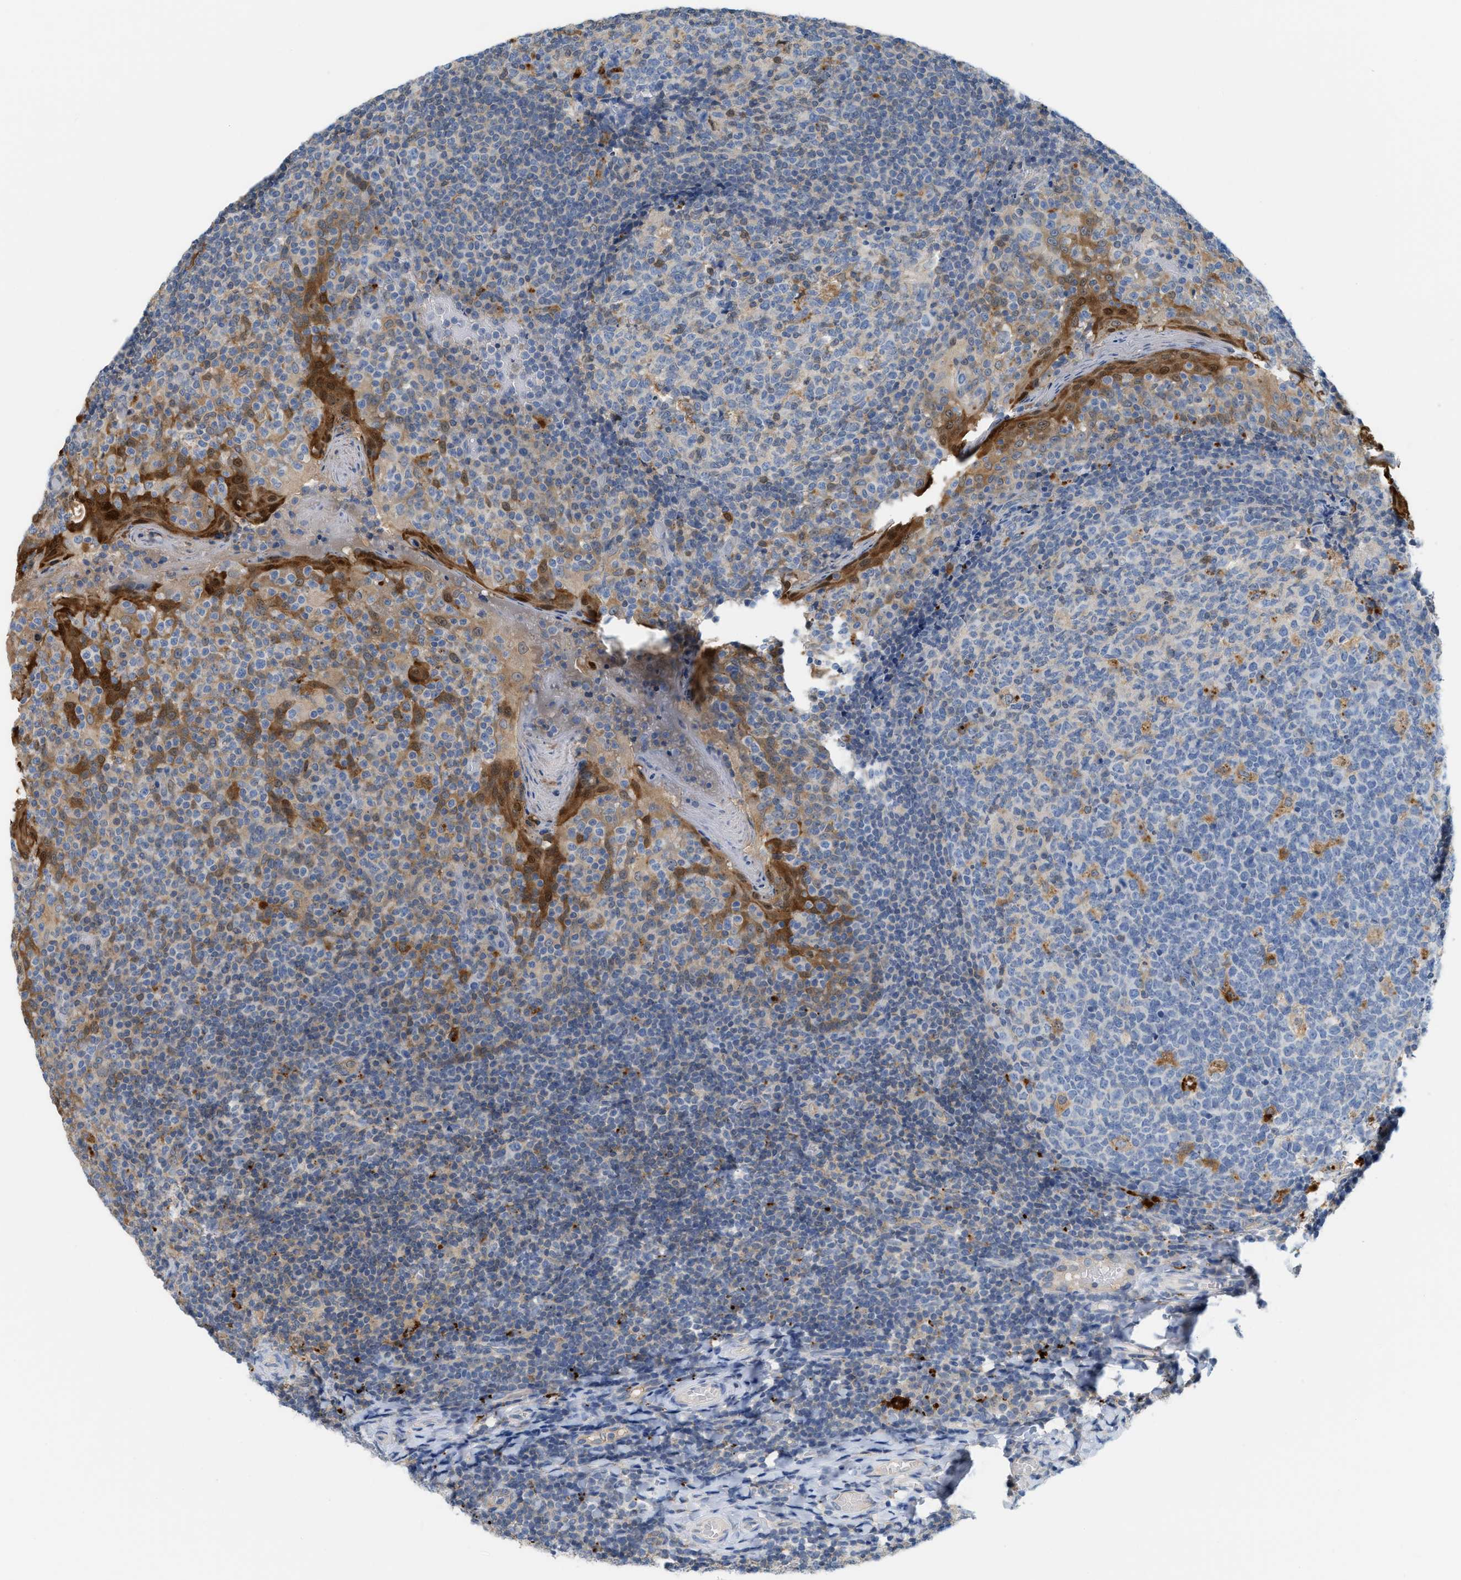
{"staining": {"intensity": "moderate", "quantity": "<25%", "location": "cytoplasmic/membranous"}, "tissue": "tonsil", "cell_type": "Germinal center cells", "image_type": "normal", "snomed": [{"axis": "morphology", "description": "Normal tissue, NOS"}, {"axis": "topography", "description": "Tonsil"}], "caption": "Immunohistochemical staining of unremarkable human tonsil exhibits <25% levels of moderate cytoplasmic/membranous protein positivity in approximately <25% of germinal center cells.", "gene": "CSTB", "patient": {"sex": "female", "age": 19}}